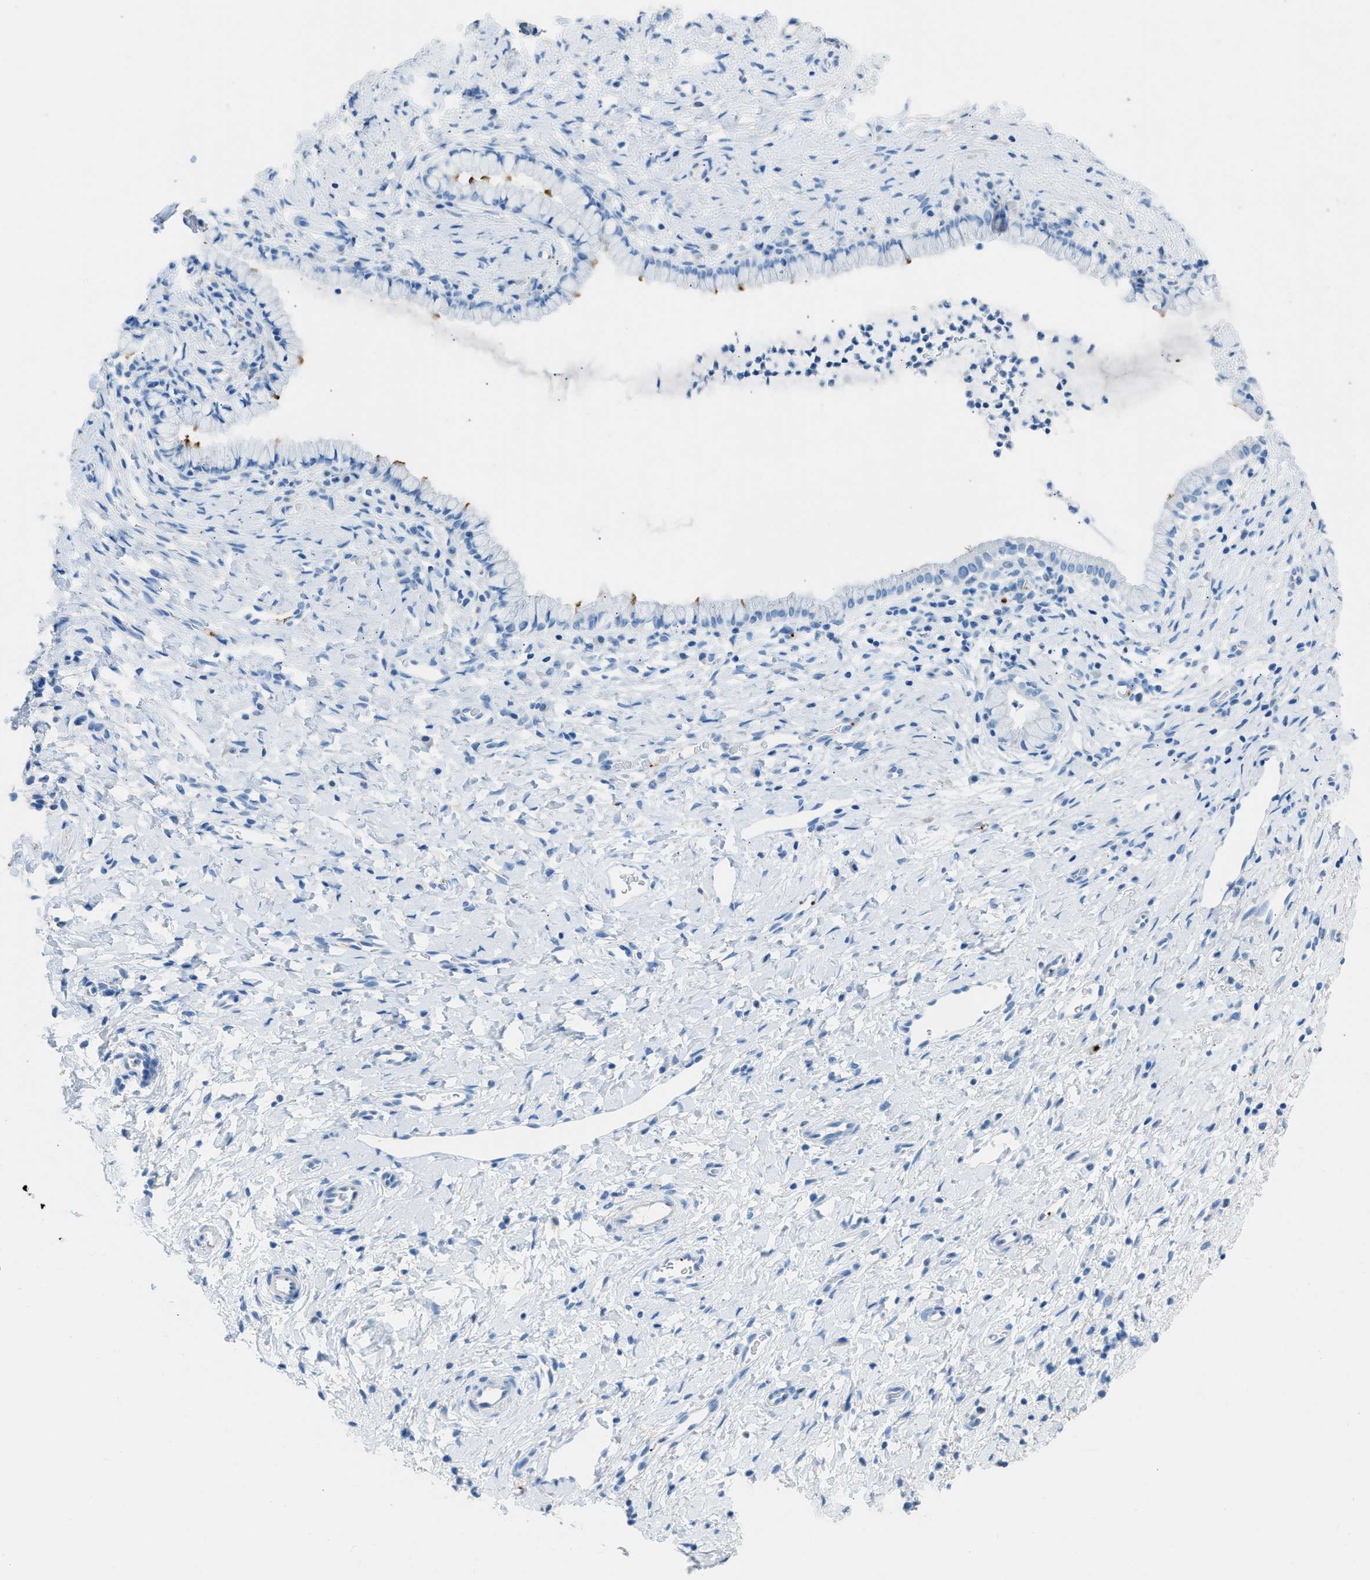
{"staining": {"intensity": "moderate", "quantity": "<25%", "location": "cytoplasmic/membranous"}, "tissue": "cervix", "cell_type": "Glandular cells", "image_type": "normal", "snomed": [{"axis": "morphology", "description": "Normal tissue, NOS"}, {"axis": "topography", "description": "Cervix"}], "caption": "A brown stain labels moderate cytoplasmic/membranous staining of a protein in glandular cells of benign human cervix.", "gene": "FAIM2", "patient": {"sex": "female", "age": 72}}